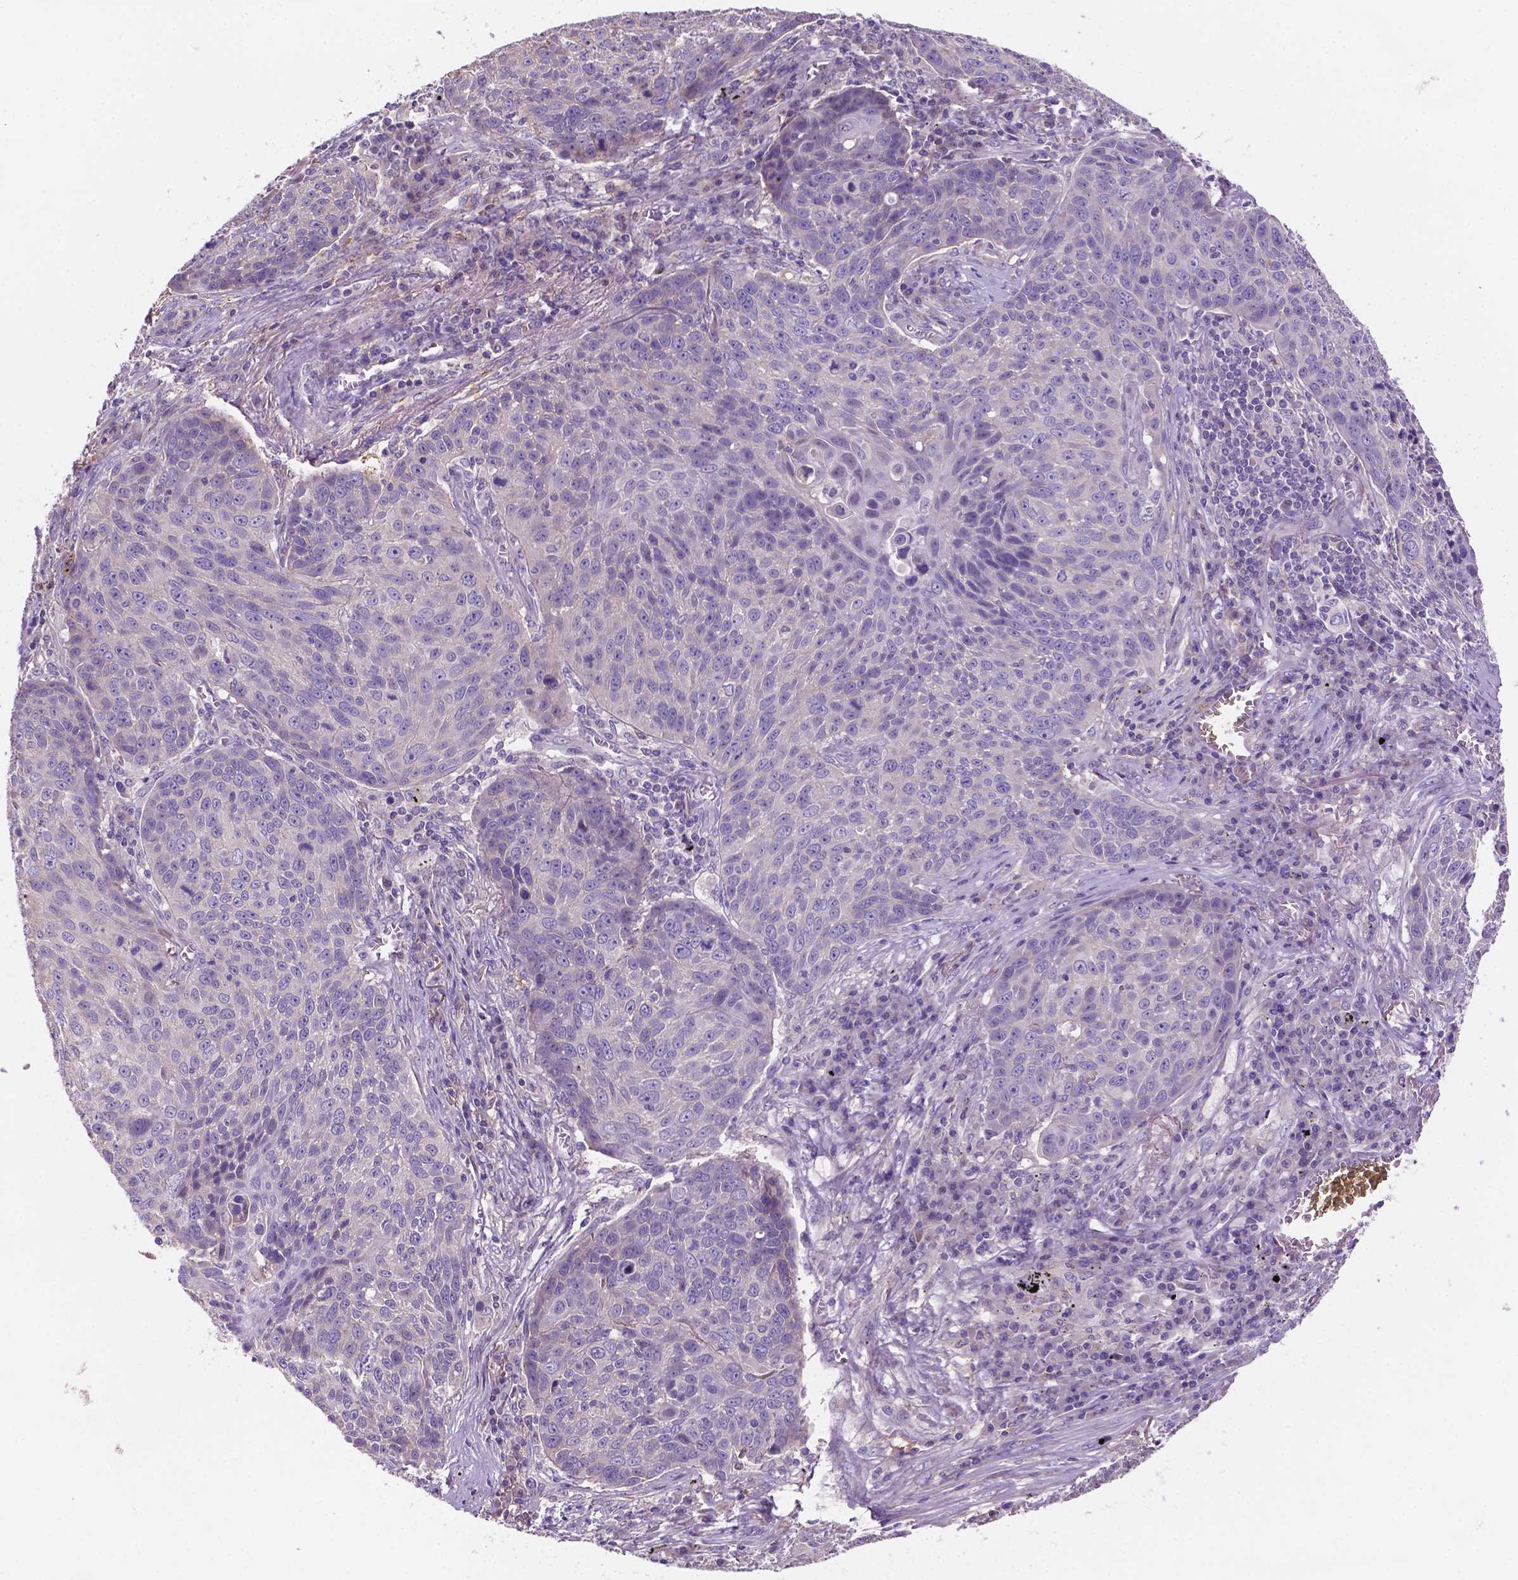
{"staining": {"intensity": "negative", "quantity": "none", "location": "none"}, "tissue": "lung cancer", "cell_type": "Tumor cells", "image_type": "cancer", "snomed": [{"axis": "morphology", "description": "Squamous cell carcinoma, NOS"}, {"axis": "topography", "description": "Lung"}], "caption": "Lung cancer (squamous cell carcinoma) stained for a protein using IHC displays no positivity tumor cells.", "gene": "MKRN2OS", "patient": {"sex": "male", "age": 78}}